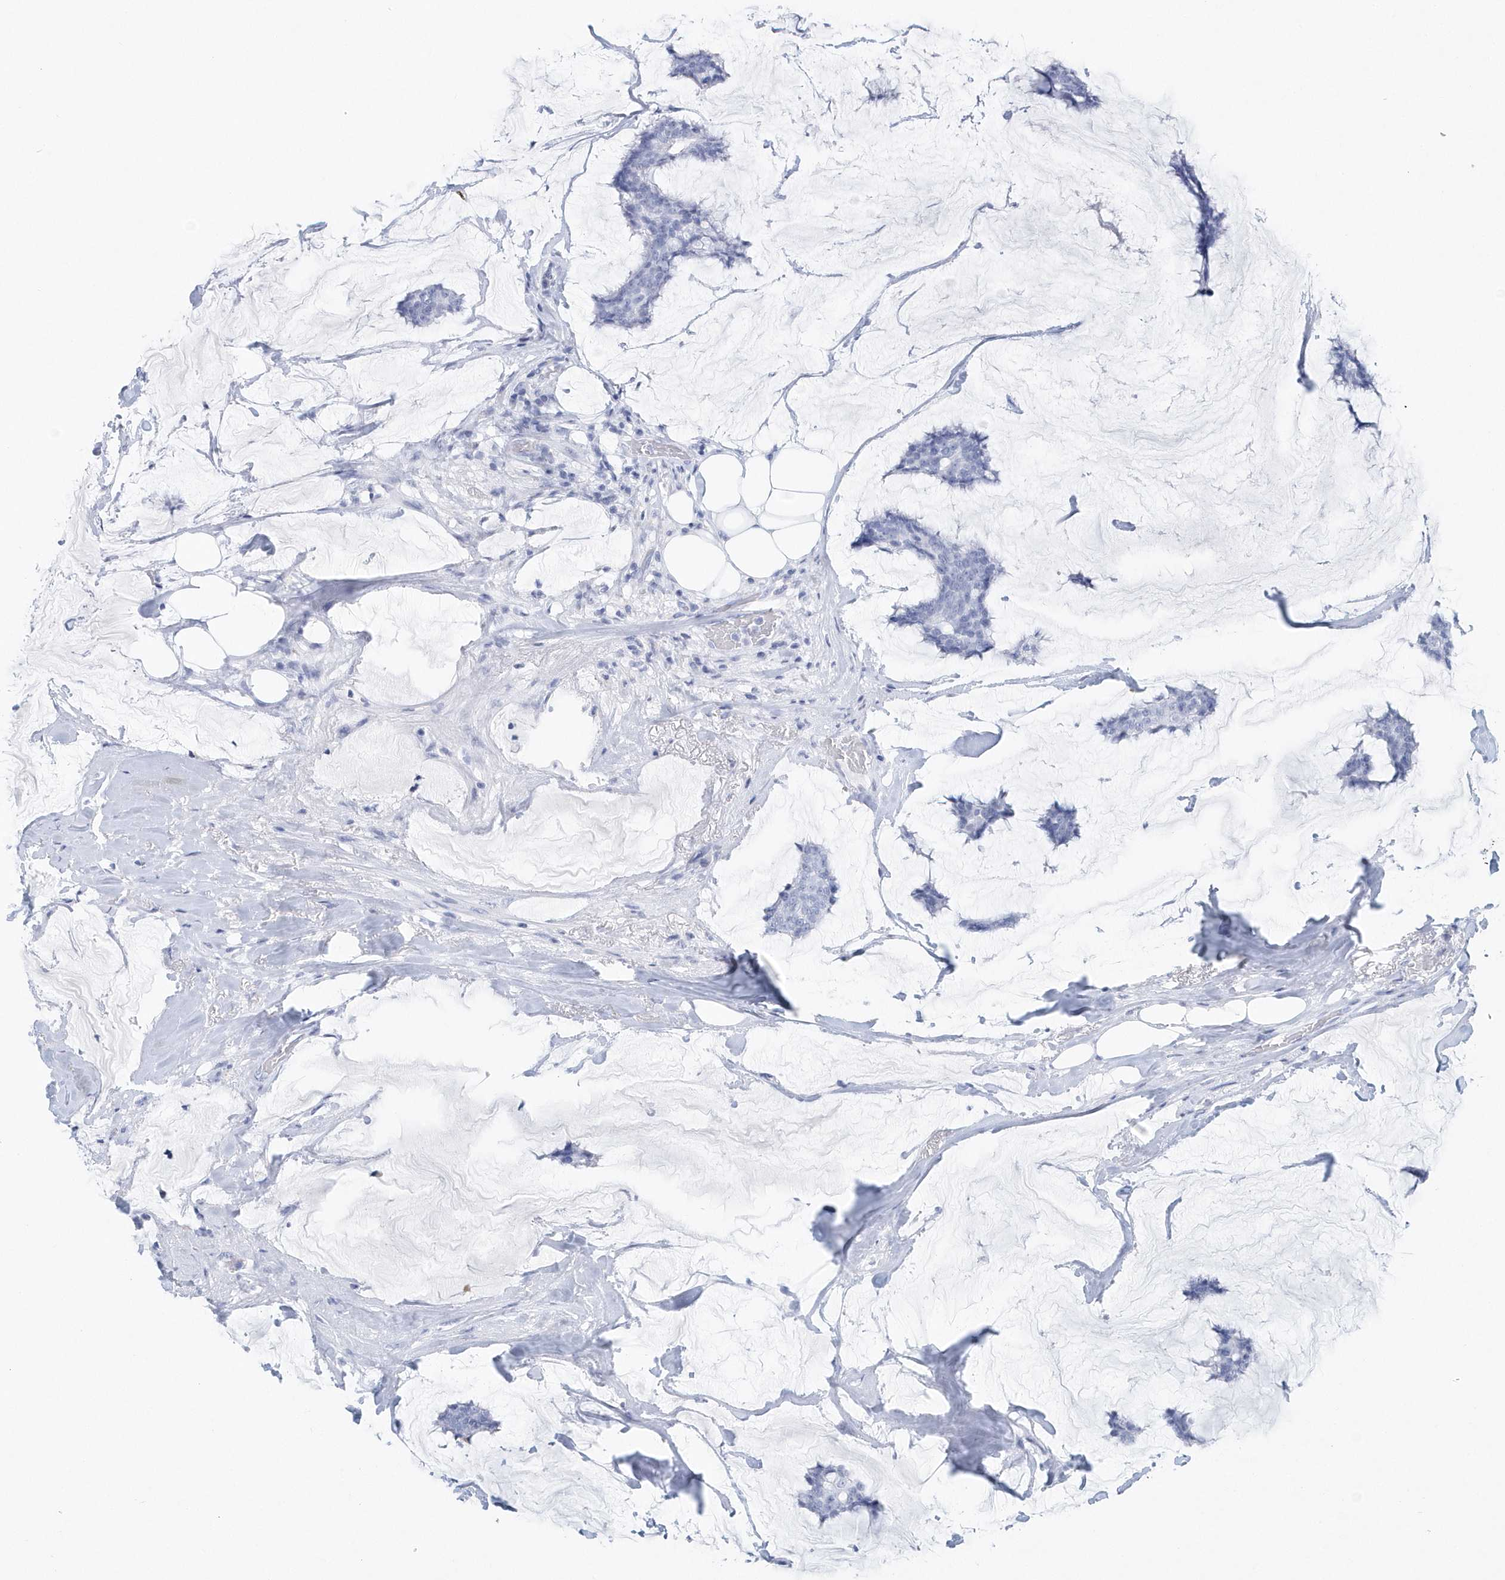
{"staining": {"intensity": "negative", "quantity": "none", "location": "none"}, "tissue": "breast cancer", "cell_type": "Tumor cells", "image_type": "cancer", "snomed": [{"axis": "morphology", "description": "Duct carcinoma"}, {"axis": "topography", "description": "Breast"}], "caption": "This is an immunohistochemistry histopathology image of breast infiltrating ductal carcinoma. There is no expression in tumor cells.", "gene": "PTPRO", "patient": {"sex": "female", "age": 93}}